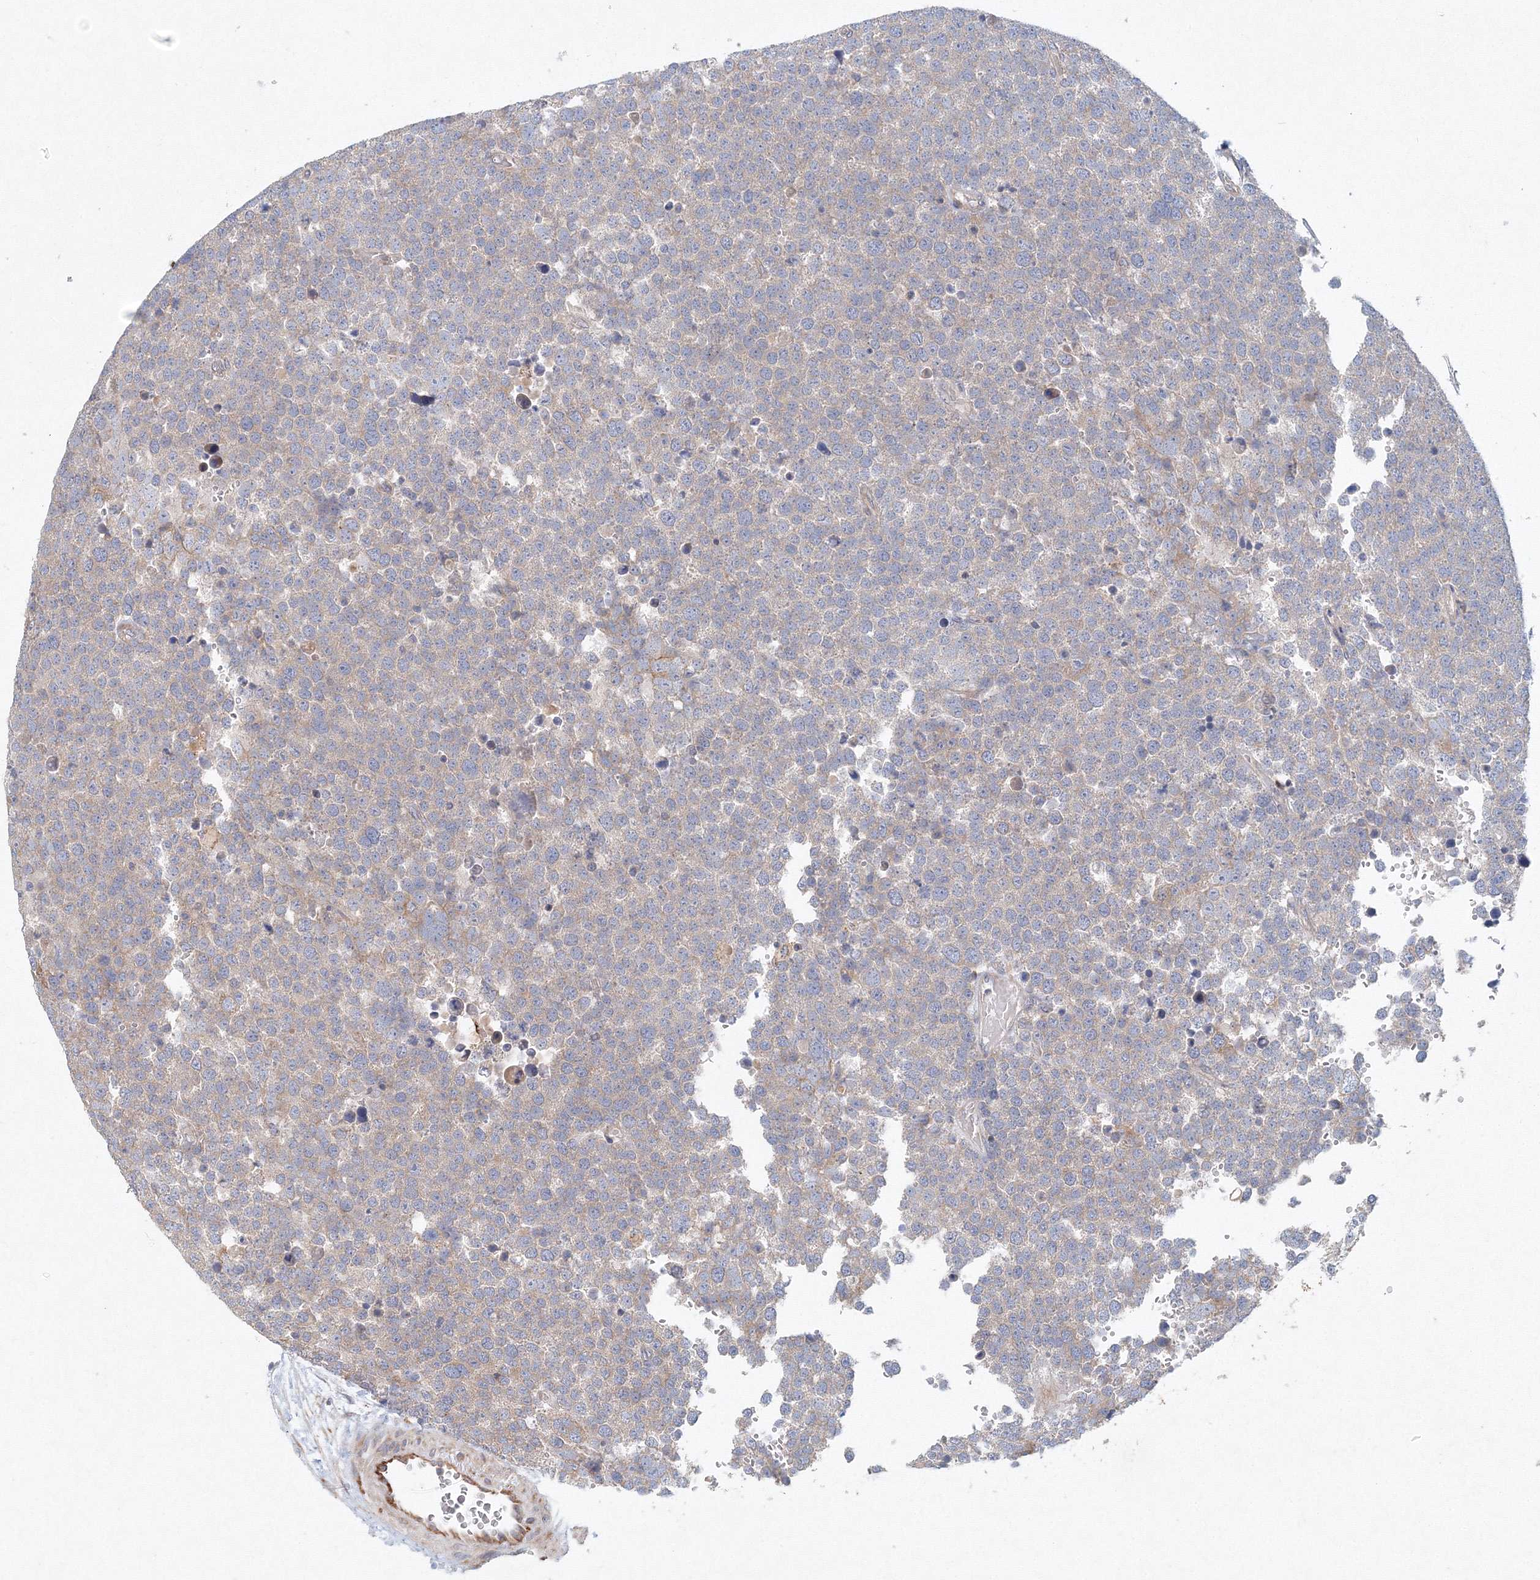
{"staining": {"intensity": "weak", "quantity": "25%-75%", "location": "cytoplasmic/membranous"}, "tissue": "testis cancer", "cell_type": "Tumor cells", "image_type": "cancer", "snomed": [{"axis": "morphology", "description": "Seminoma, NOS"}, {"axis": "topography", "description": "Testis"}], "caption": "A histopathology image of human testis seminoma stained for a protein reveals weak cytoplasmic/membranous brown staining in tumor cells.", "gene": "WDR49", "patient": {"sex": "male", "age": 71}}